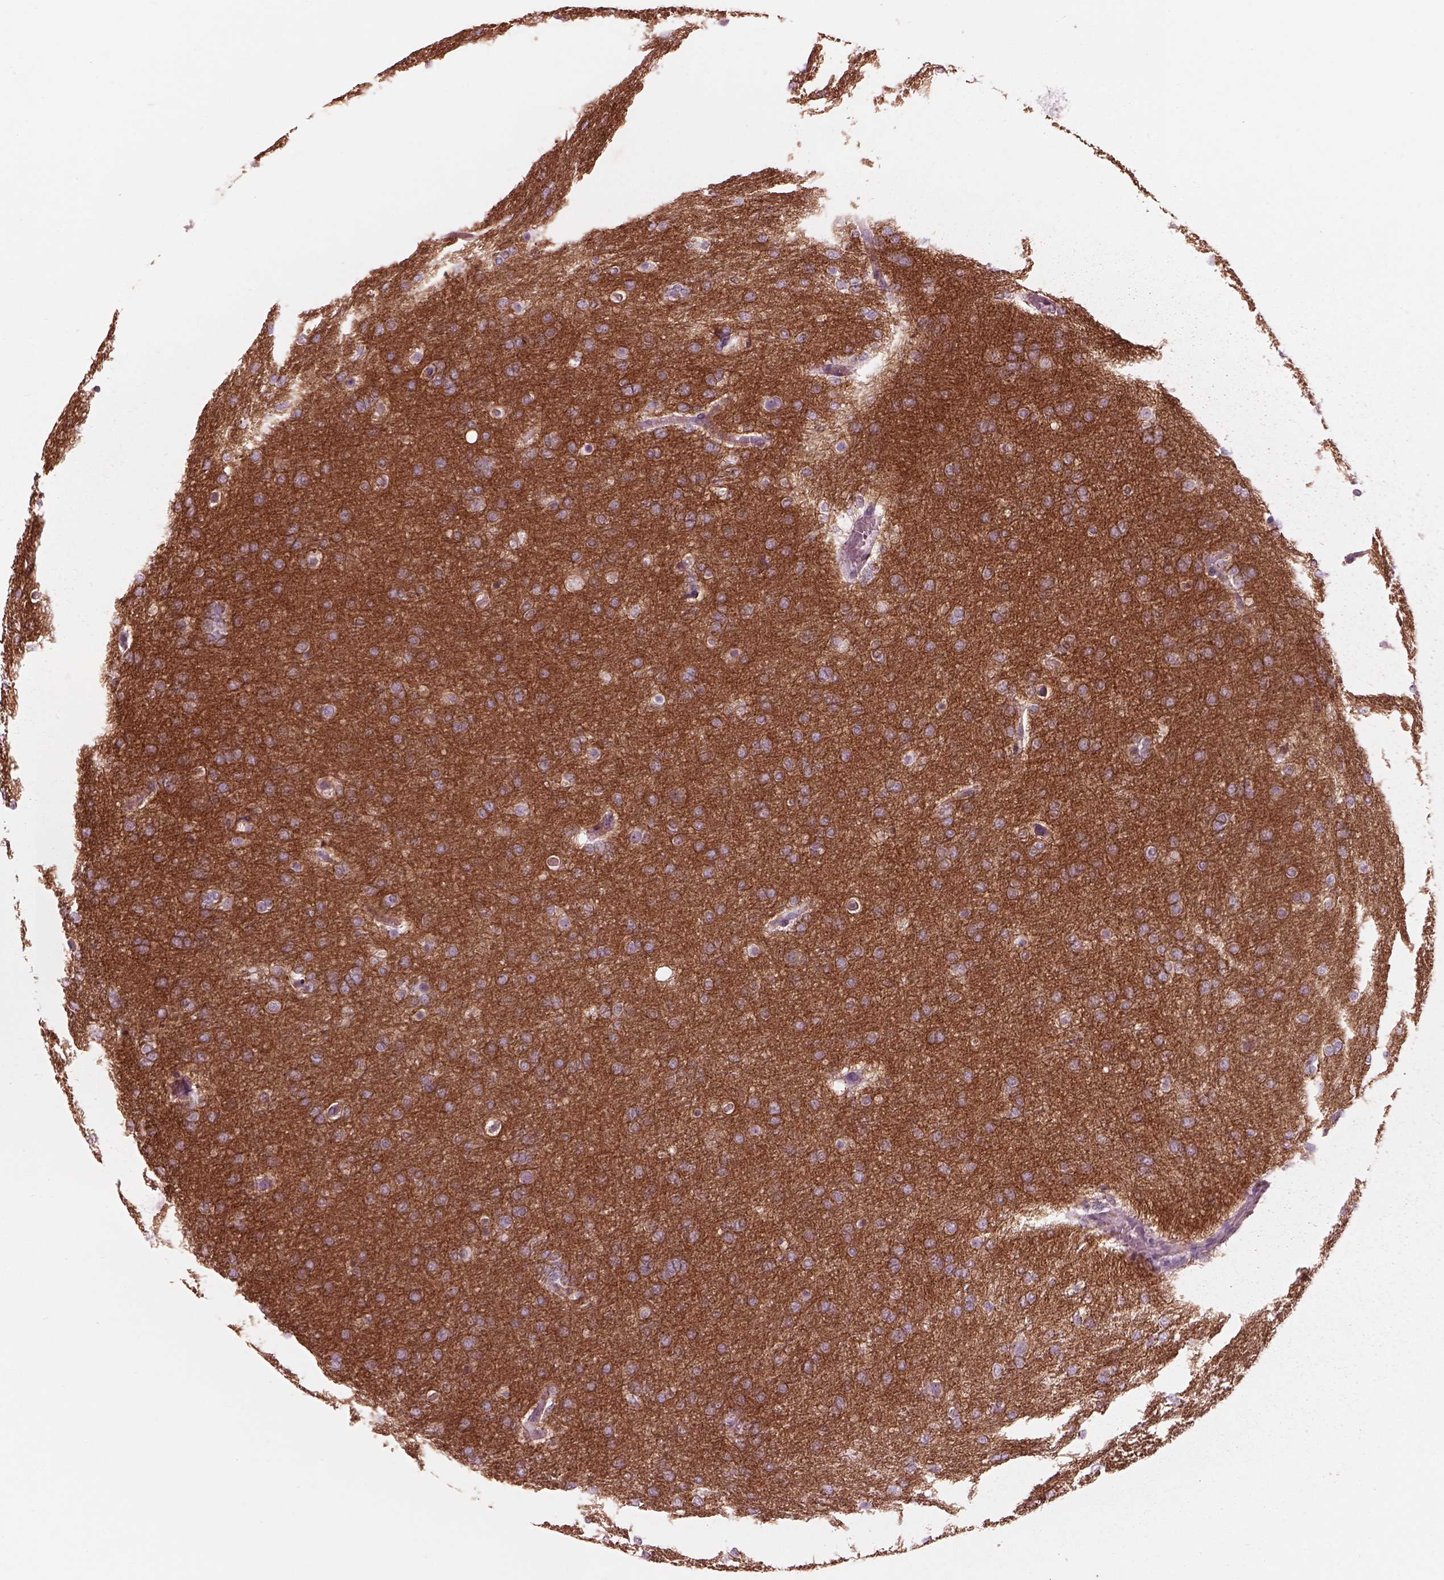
{"staining": {"intensity": "weak", "quantity": "25%-75%", "location": "cytoplasmic/membranous"}, "tissue": "glioma", "cell_type": "Tumor cells", "image_type": "cancer", "snomed": [{"axis": "morphology", "description": "Glioma, malignant, High grade"}, {"axis": "topography", "description": "Brain"}], "caption": "Glioma tissue exhibits weak cytoplasmic/membranous expression in about 25%-75% of tumor cells", "gene": "CADM2", "patient": {"sex": "female", "age": 61}}